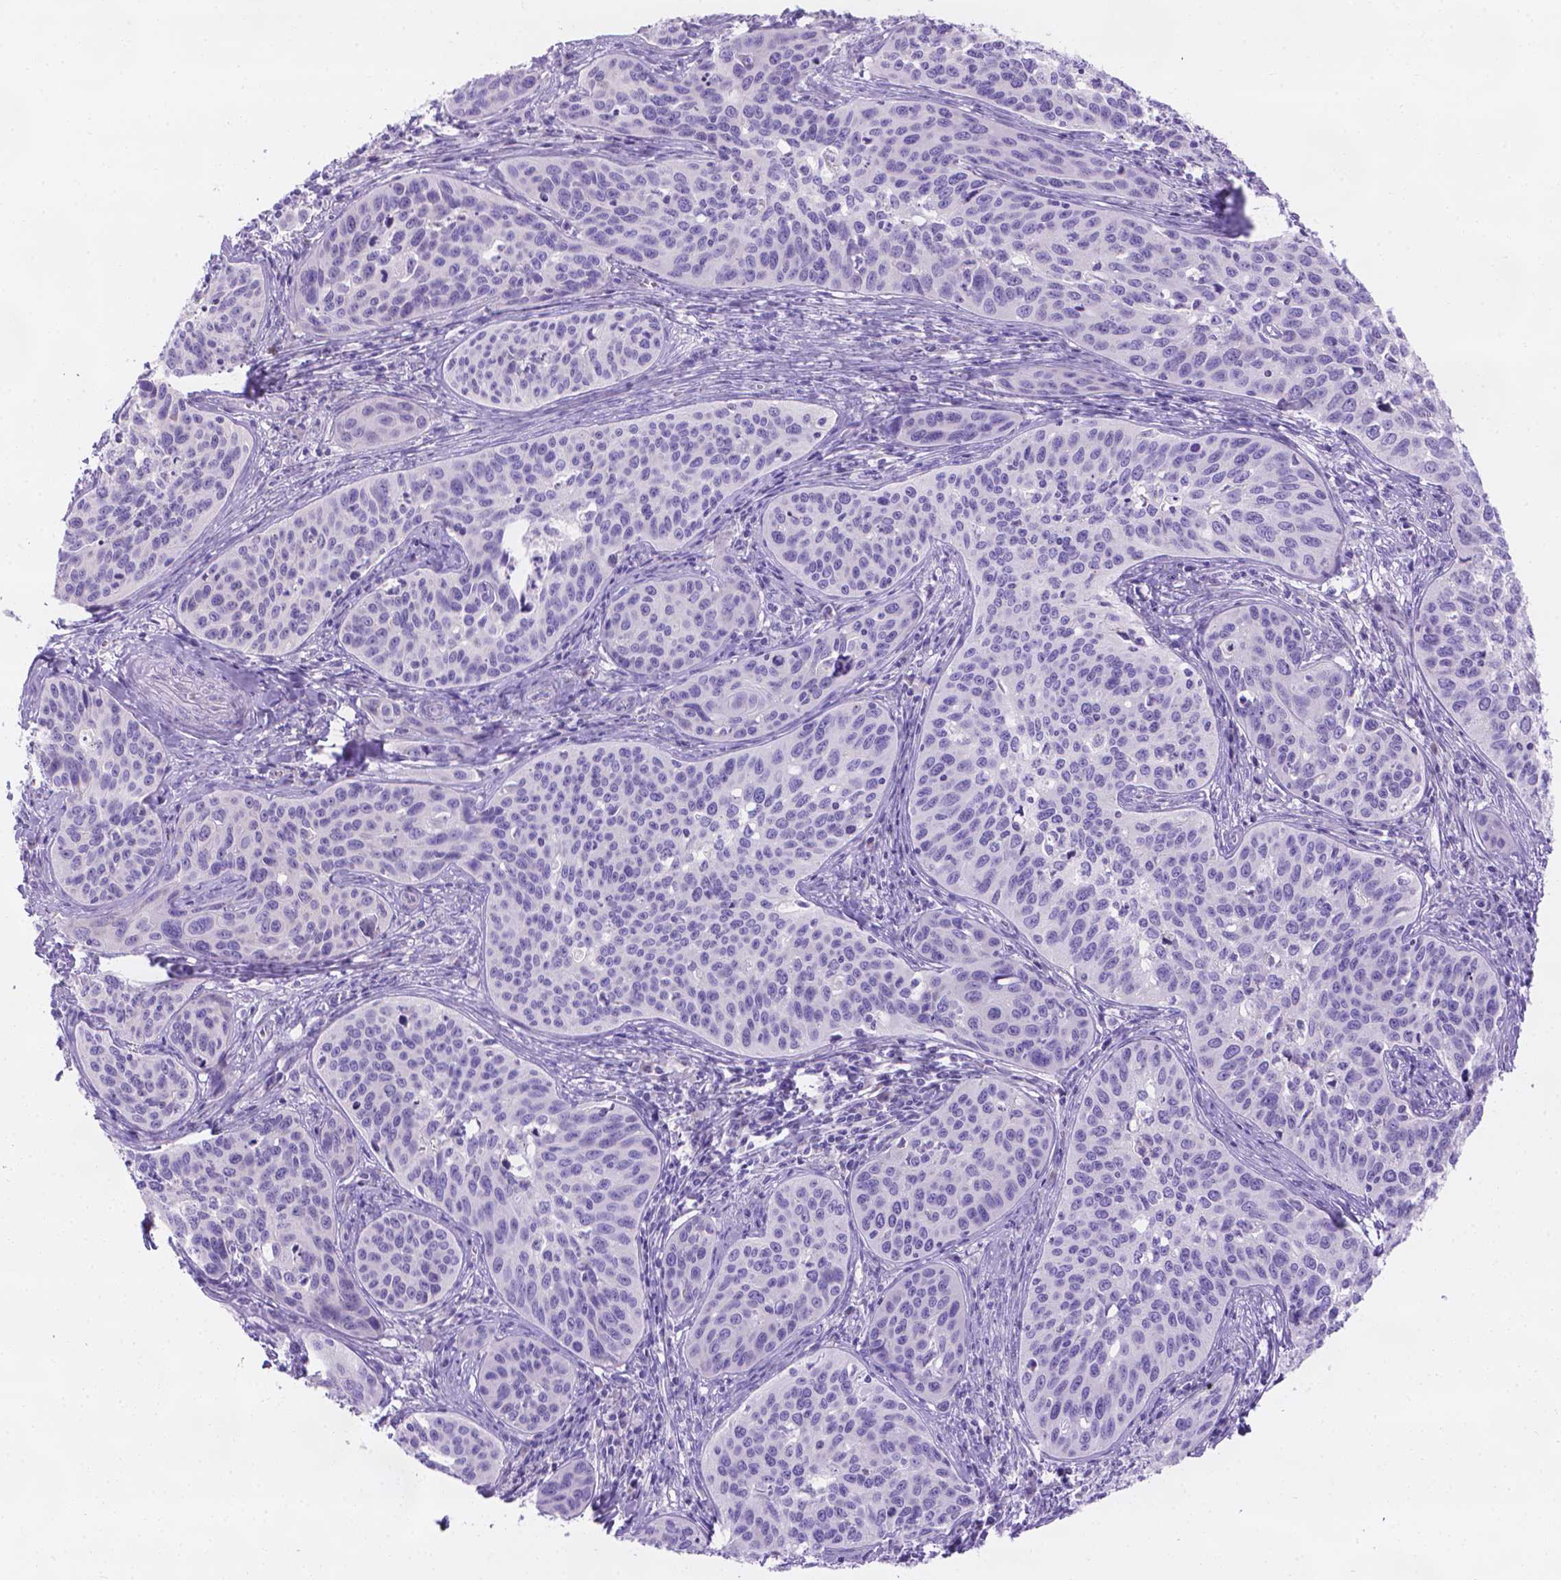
{"staining": {"intensity": "negative", "quantity": "none", "location": "none"}, "tissue": "cervical cancer", "cell_type": "Tumor cells", "image_type": "cancer", "snomed": [{"axis": "morphology", "description": "Squamous cell carcinoma, NOS"}, {"axis": "topography", "description": "Cervix"}], "caption": "High magnification brightfield microscopy of cervical squamous cell carcinoma stained with DAB (brown) and counterstained with hematoxylin (blue): tumor cells show no significant staining.", "gene": "MLN", "patient": {"sex": "female", "age": 31}}